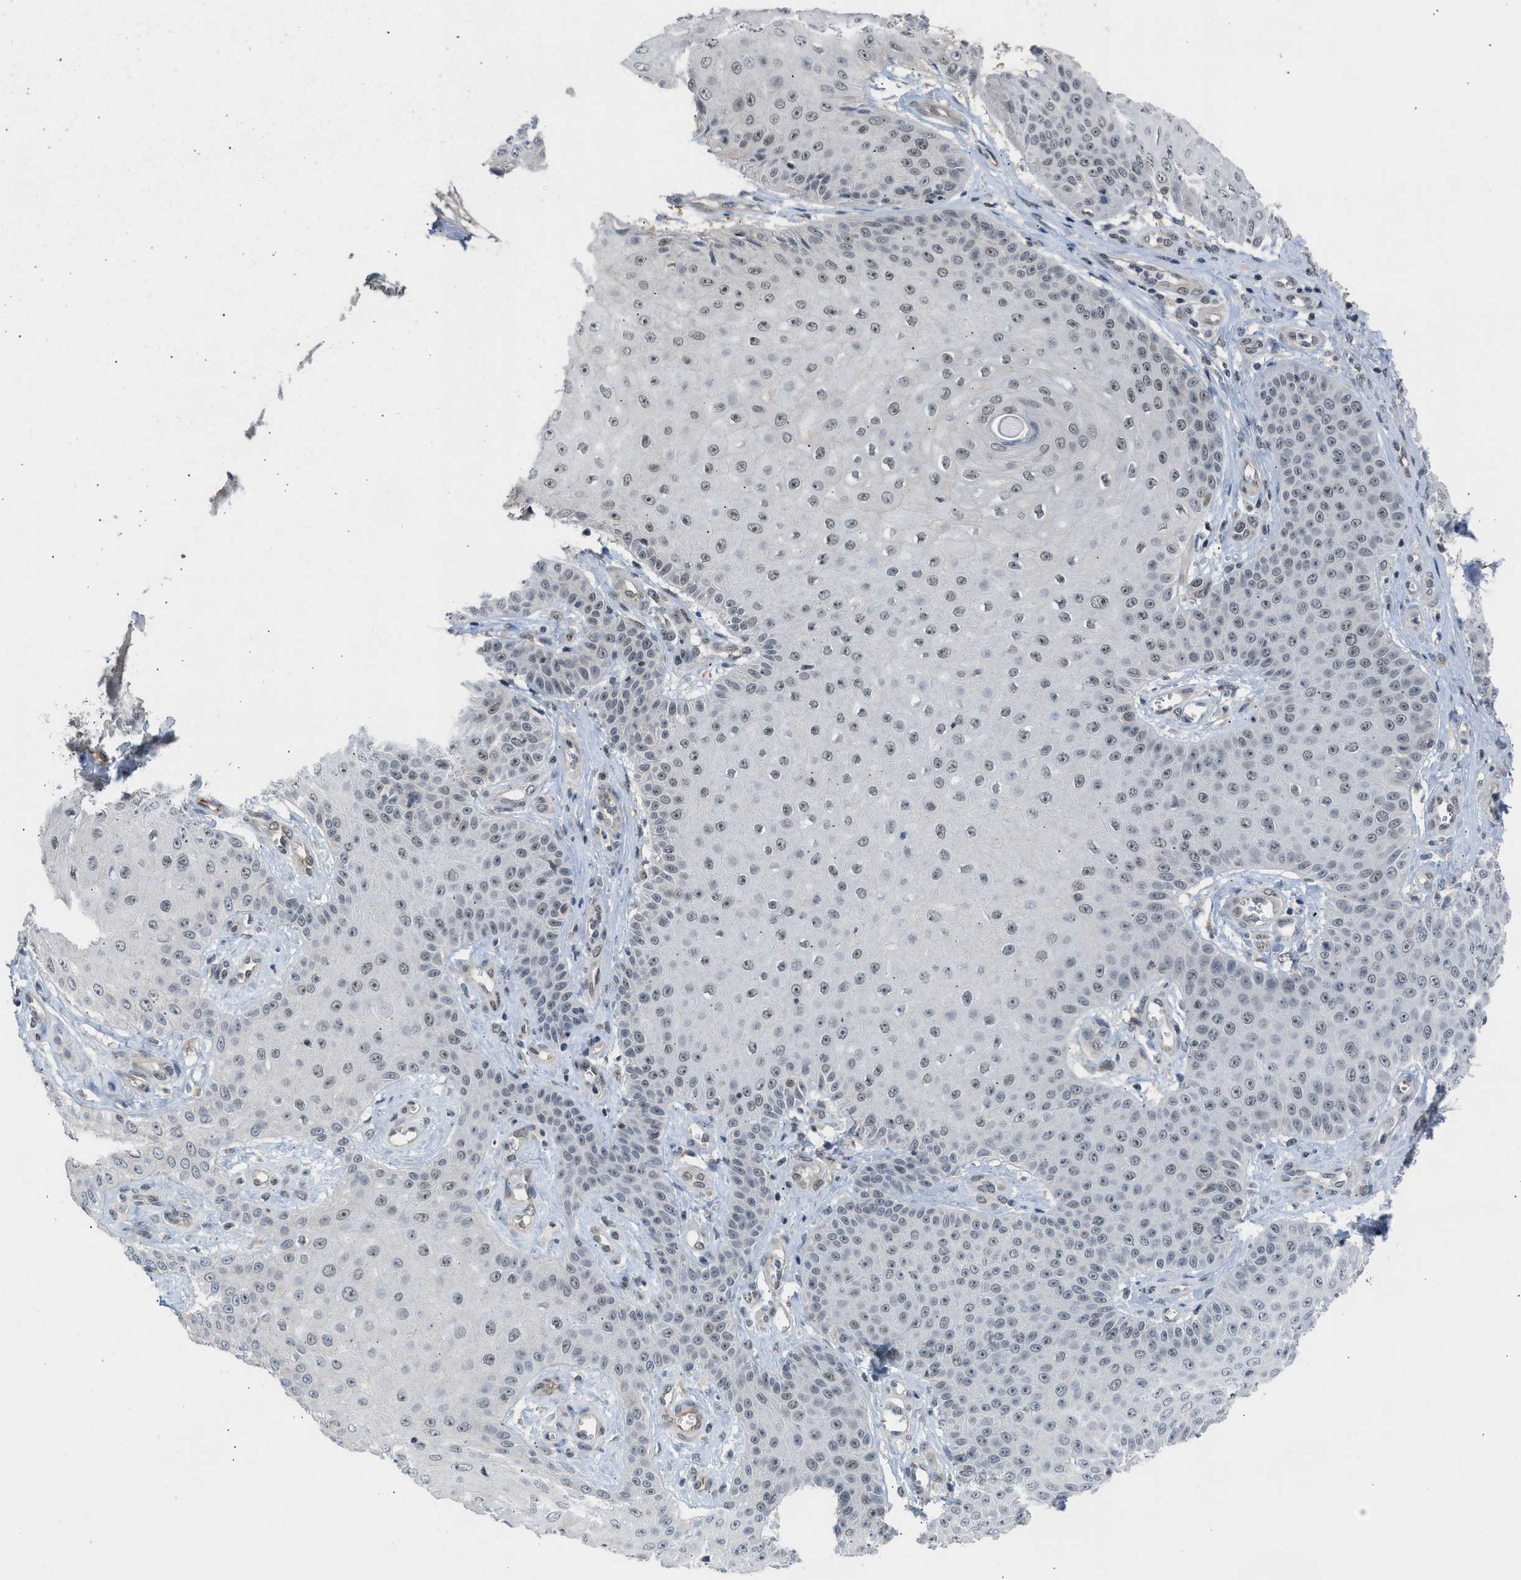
{"staining": {"intensity": "weak", "quantity": "<25%", "location": "nuclear"}, "tissue": "skin cancer", "cell_type": "Tumor cells", "image_type": "cancer", "snomed": [{"axis": "morphology", "description": "Squamous cell carcinoma, NOS"}, {"axis": "topography", "description": "Skin"}], "caption": "Micrograph shows no significant protein expression in tumor cells of skin cancer (squamous cell carcinoma).", "gene": "TERF2IP", "patient": {"sex": "male", "age": 74}}